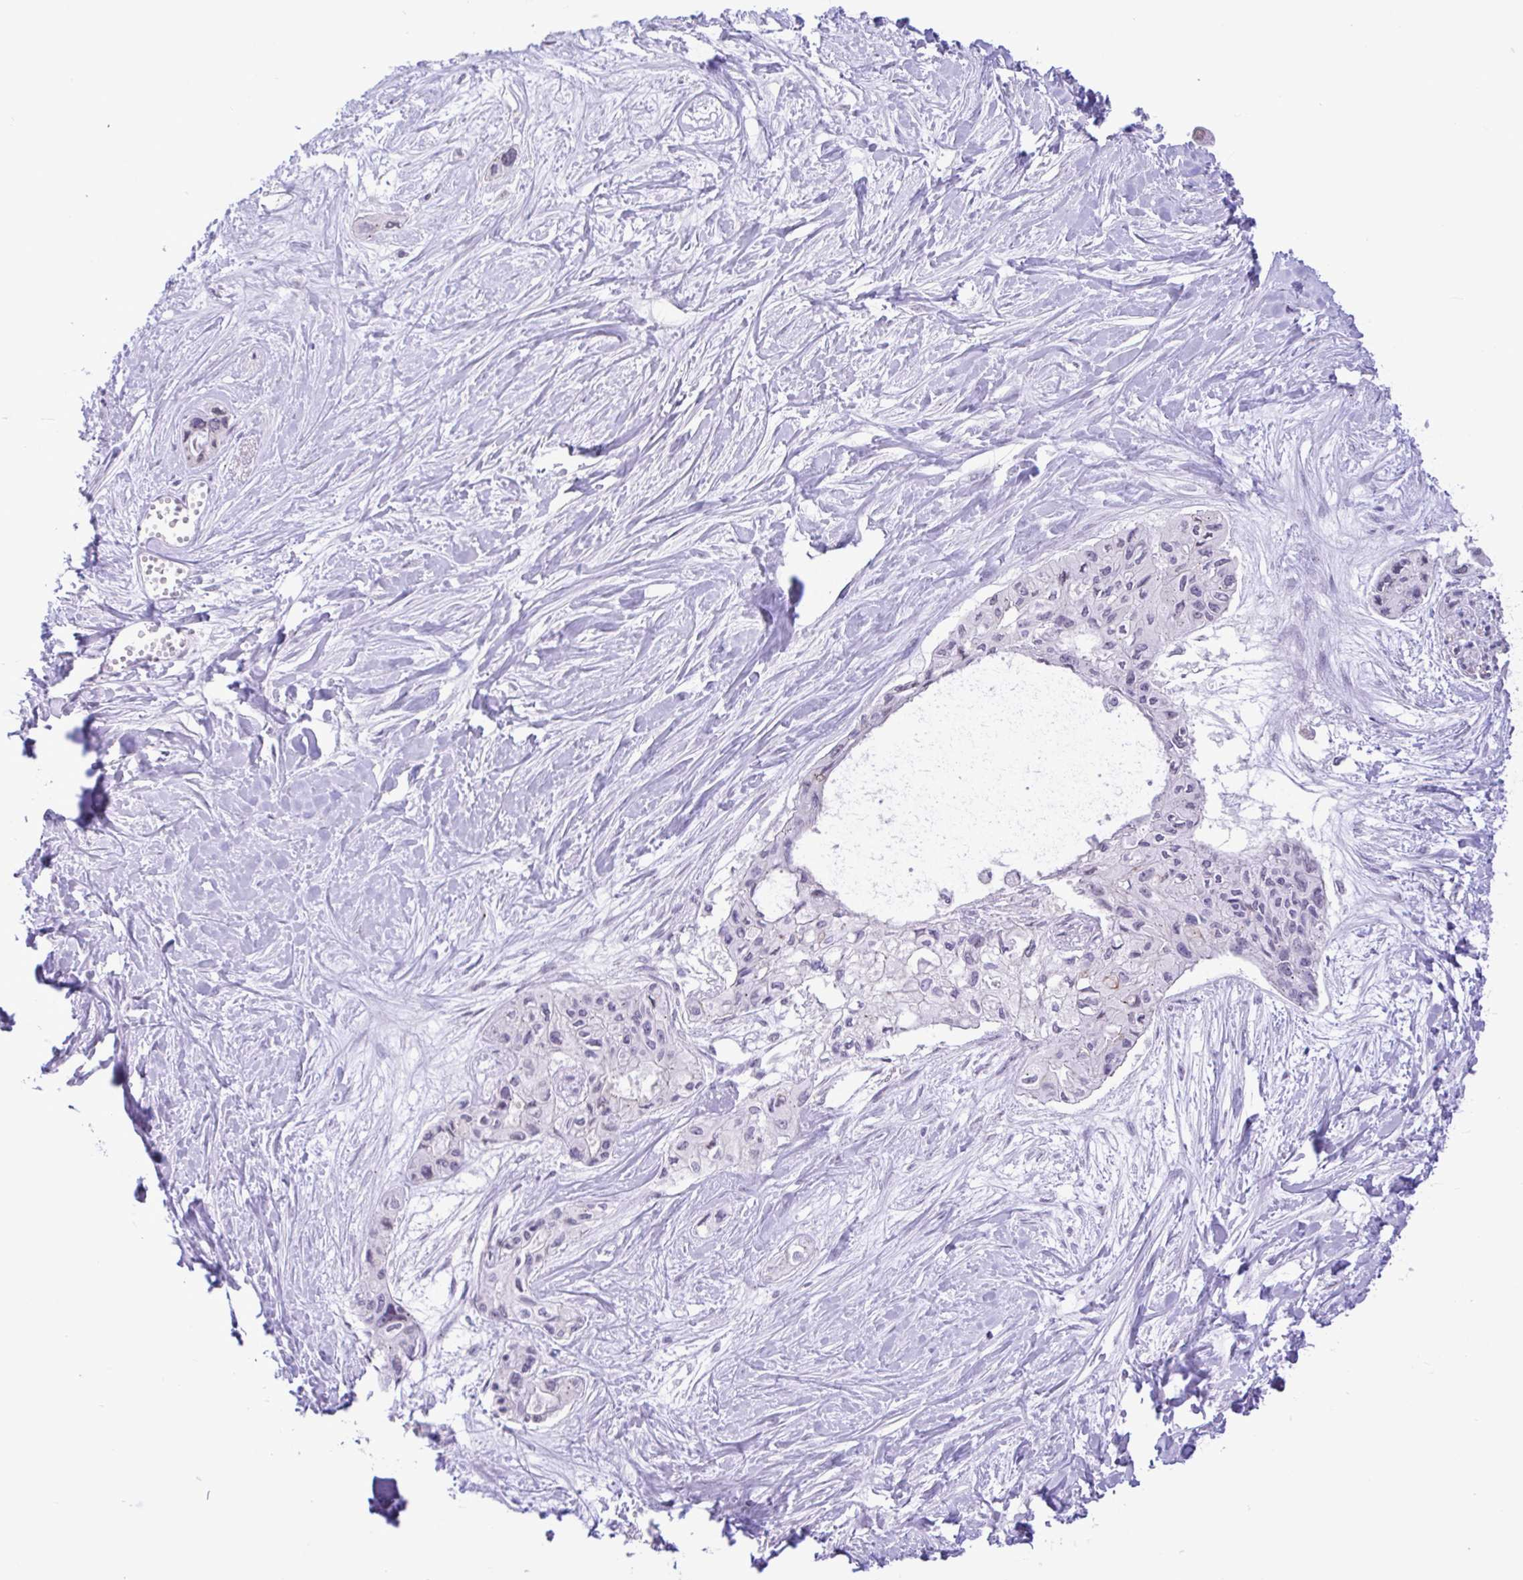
{"staining": {"intensity": "negative", "quantity": "none", "location": "none"}, "tissue": "pancreatic cancer", "cell_type": "Tumor cells", "image_type": "cancer", "snomed": [{"axis": "morphology", "description": "Adenocarcinoma, NOS"}, {"axis": "topography", "description": "Pancreas"}], "caption": "High power microscopy image of an IHC histopathology image of pancreatic adenocarcinoma, revealing no significant staining in tumor cells.", "gene": "REEP1", "patient": {"sex": "female", "age": 50}}